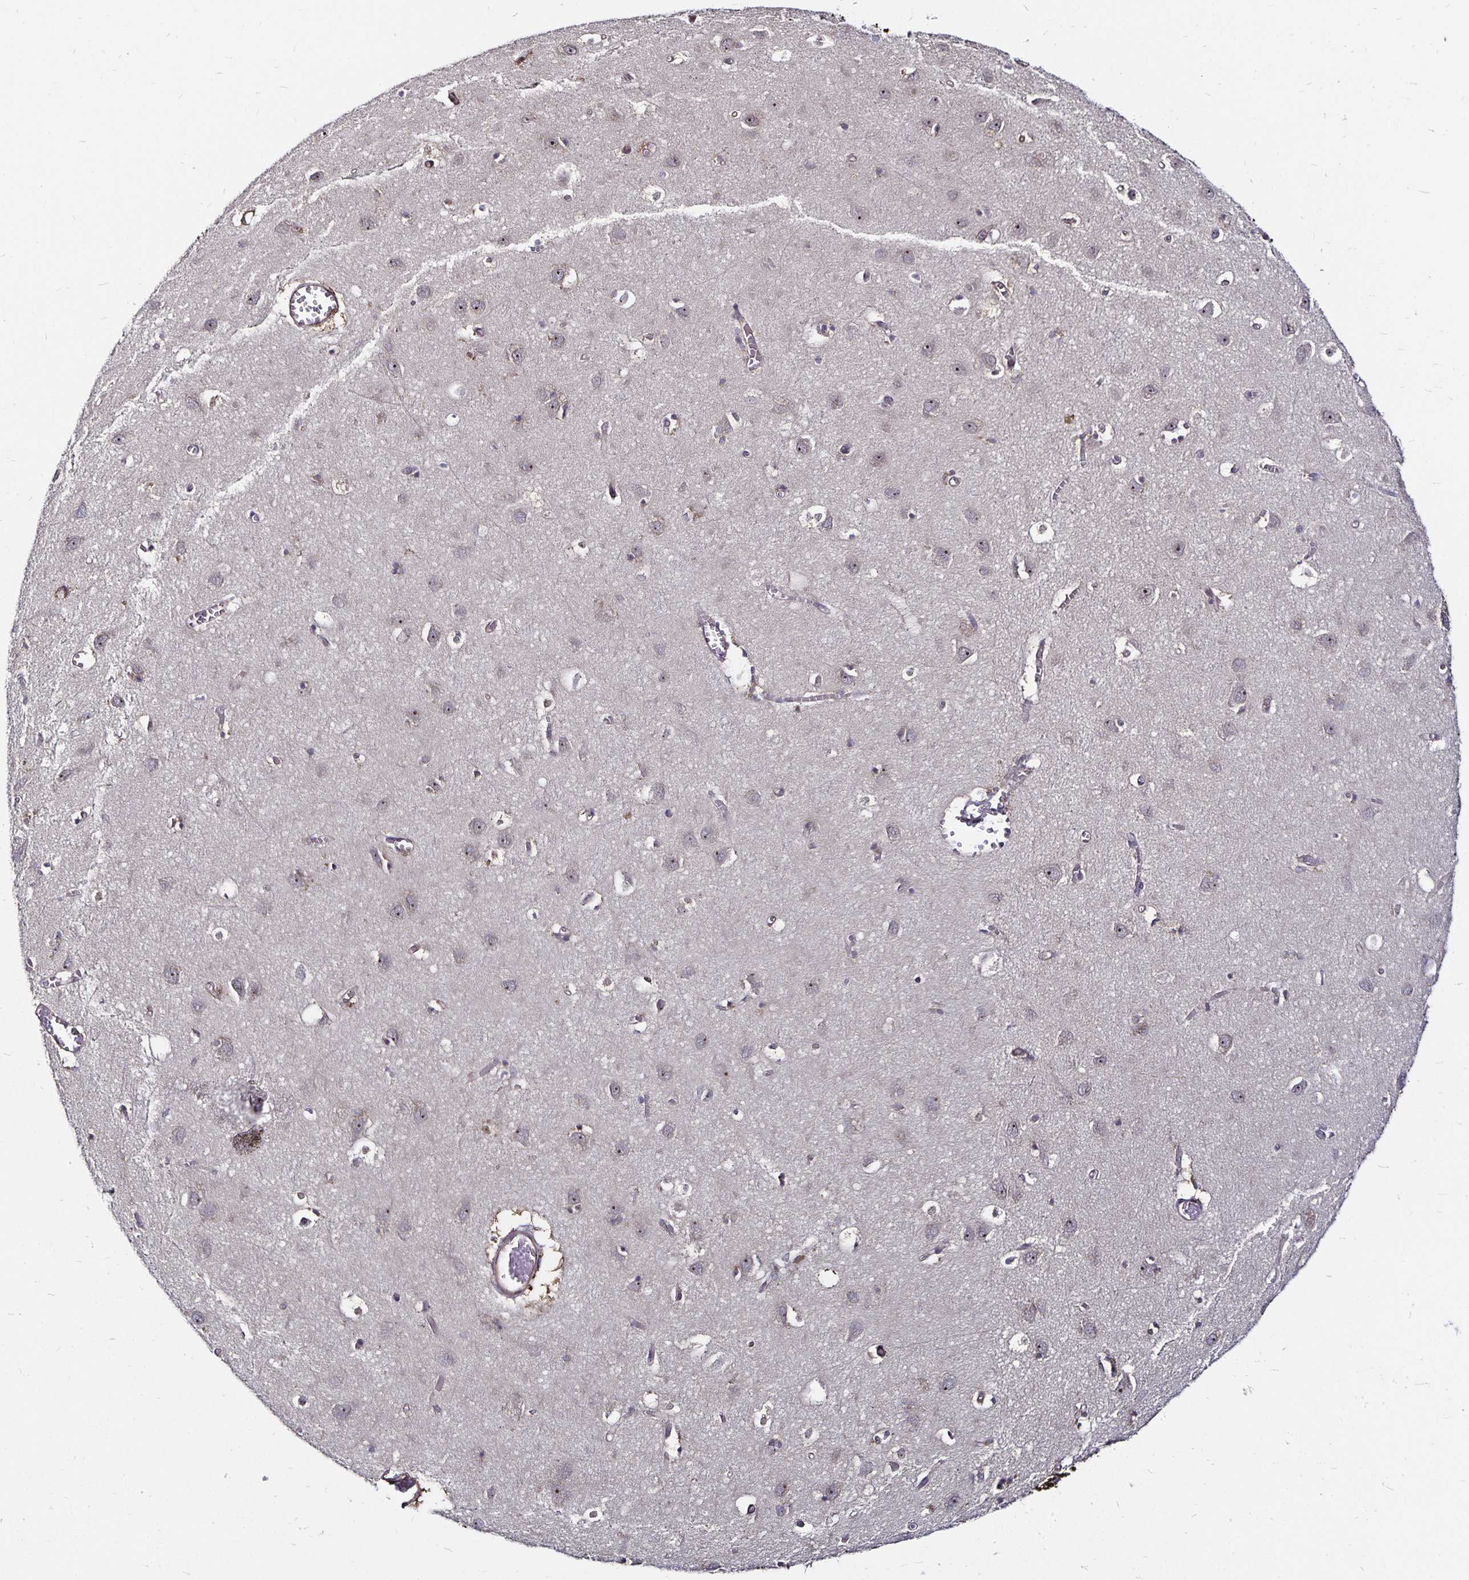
{"staining": {"intensity": "moderate", "quantity": "25%-75%", "location": "nuclear"}, "tissue": "cerebral cortex", "cell_type": "Endothelial cells", "image_type": "normal", "snomed": [{"axis": "morphology", "description": "Normal tissue, NOS"}, {"axis": "topography", "description": "Cerebral cortex"}], "caption": "Immunohistochemical staining of normal human cerebral cortex demonstrates medium levels of moderate nuclear expression in approximately 25%-75% of endothelial cells.", "gene": "CYP27A1", "patient": {"sex": "male", "age": 70}}